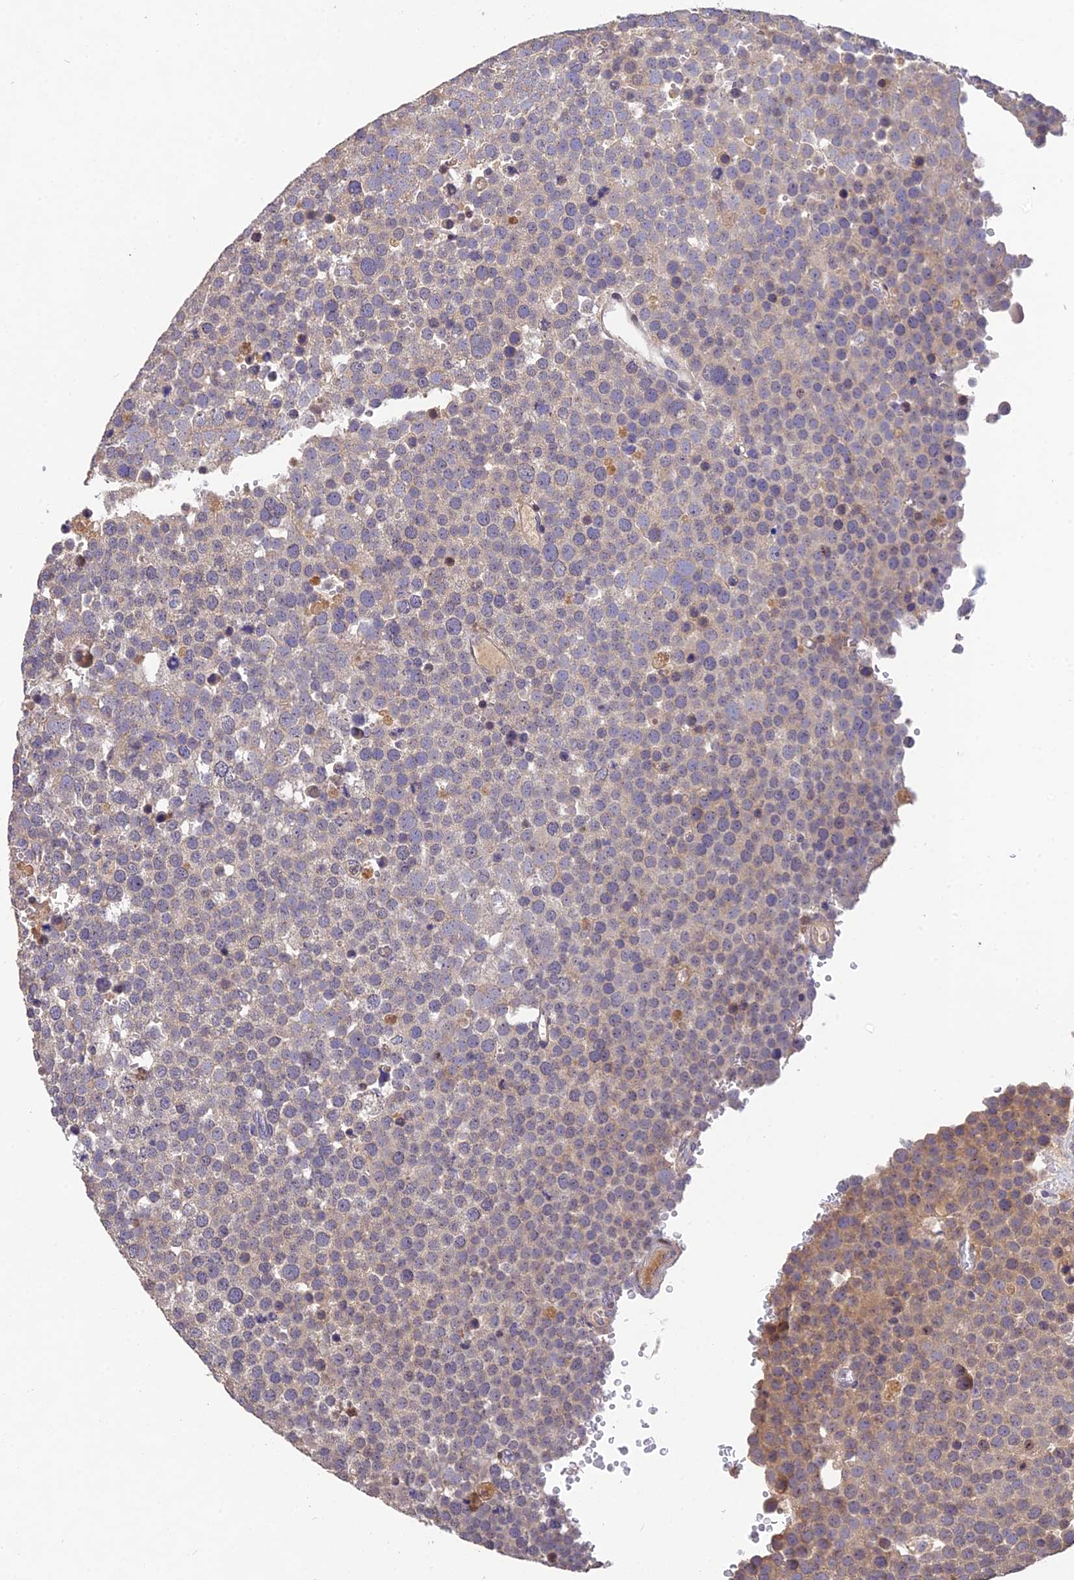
{"staining": {"intensity": "negative", "quantity": "none", "location": "none"}, "tissue": "testis cancer", "cell_type": "Tumor cells", "image_type": "cancer", "snomed": [{"axis": "morphology", "description": "Seminoma, NOS"}, {"axis": "topography", "description": "Testis"}], "caption": "This image is of testis seminoma stained with immunohistochemistry (IHC) to label a protein in brown with the nuclei are counter-stained blue. There is no expression in tumor cells.", "gene": "DENND5B", "patient": {"sex": "male", "age": 71}}